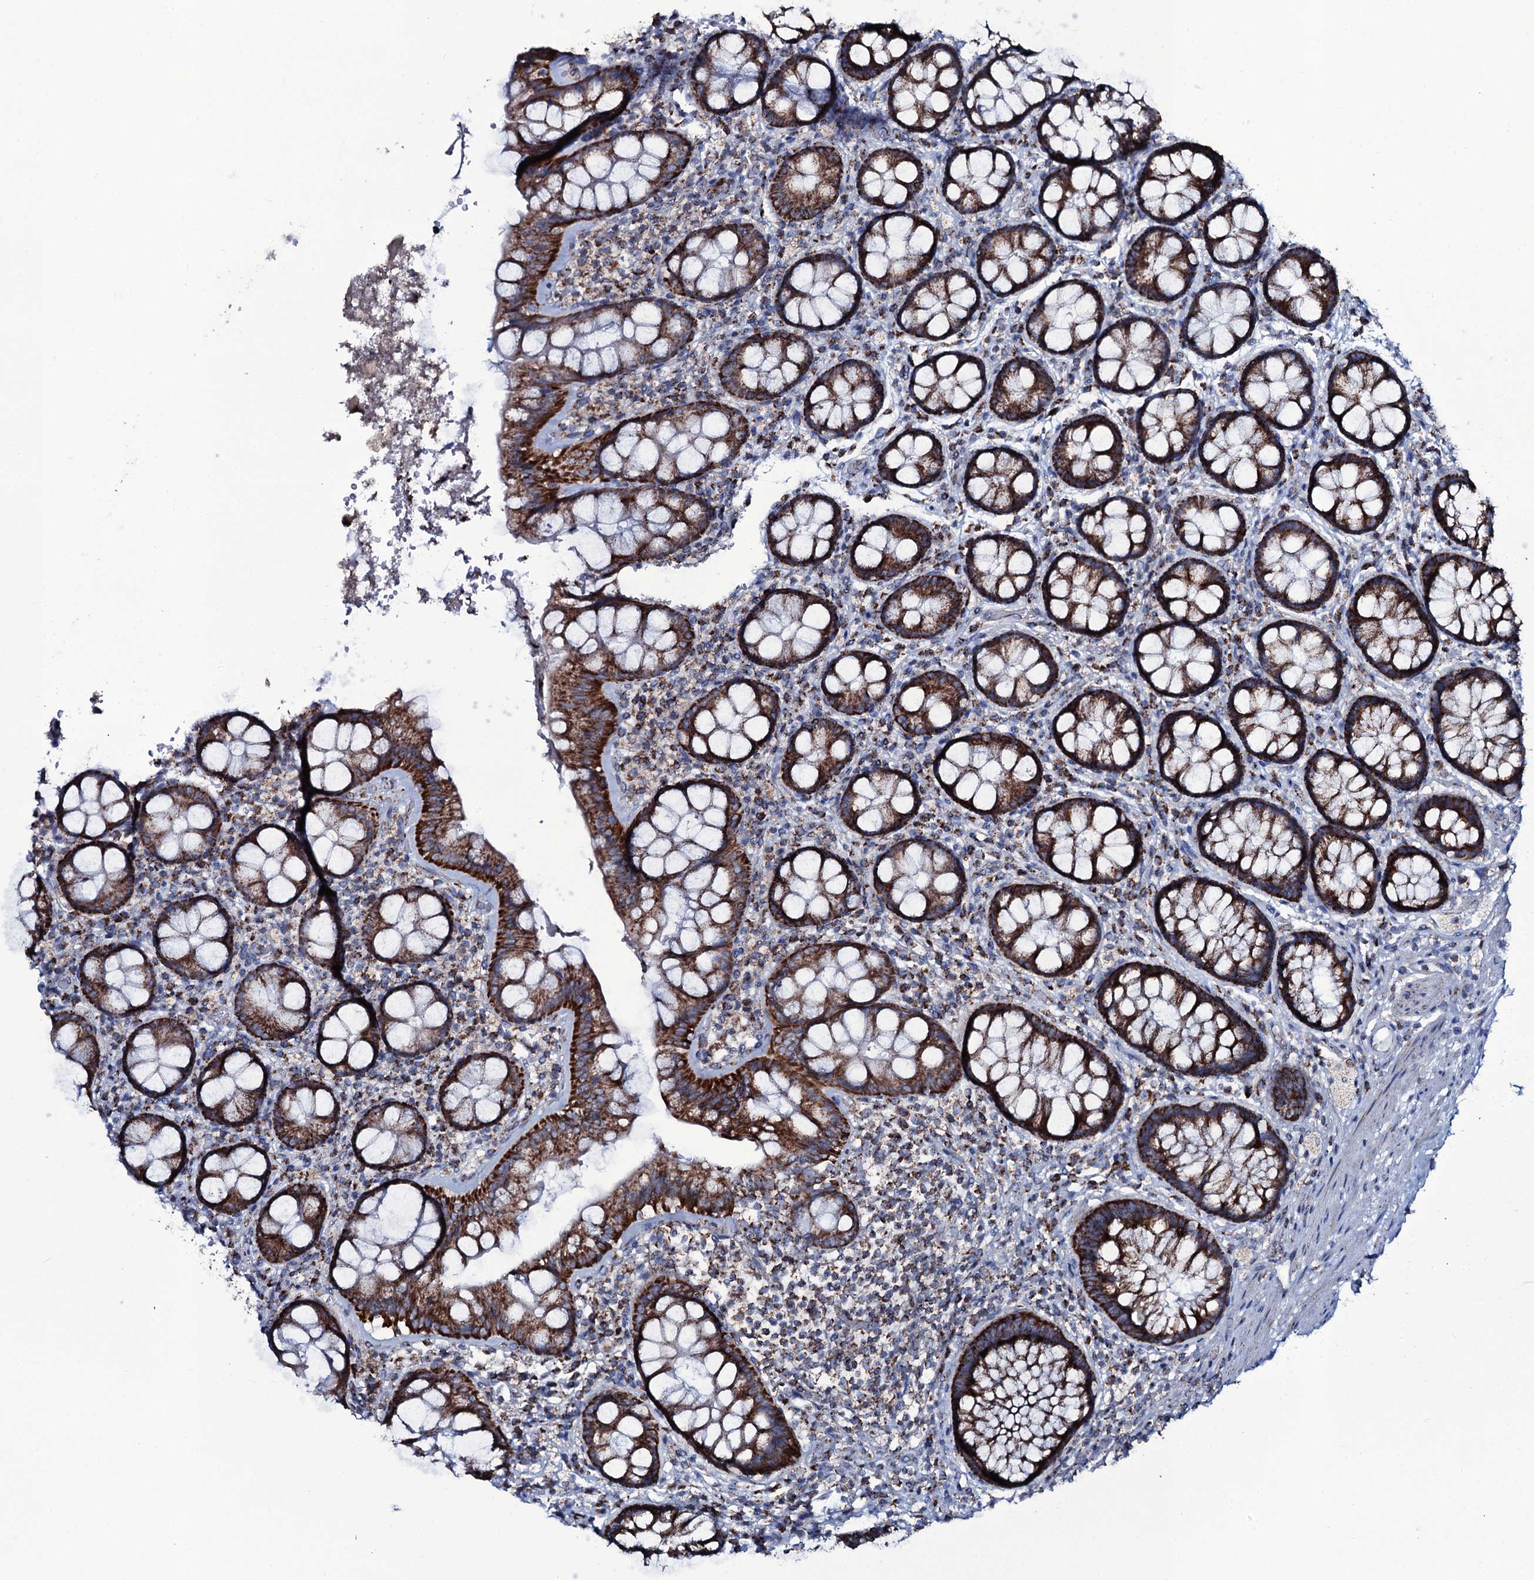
{"staining": {"intensity": "strong", "quantity": ">75%", "location": "cytoplasmic/membranous"}, "tissue": "rectum", "cell_type": "Glandular cells", "image_type": "normal", "snomed": [{"axis": "morphology", "description": "Normal tissue, NOS"}, {"axis": "topography", "description": "Rectum"}], "caption": "Immunohistochemical staining of benign human rectum reveals strong cytoplasmic/membranous protein positivity in about >75% of glandular cells. The protein is stained brown, and the nuclei are stained in blue (DAB IHC with brightfield microscopy, high magnification).", "gene": "MRPS35", "patient": {"sex": "male", "age": 83}}